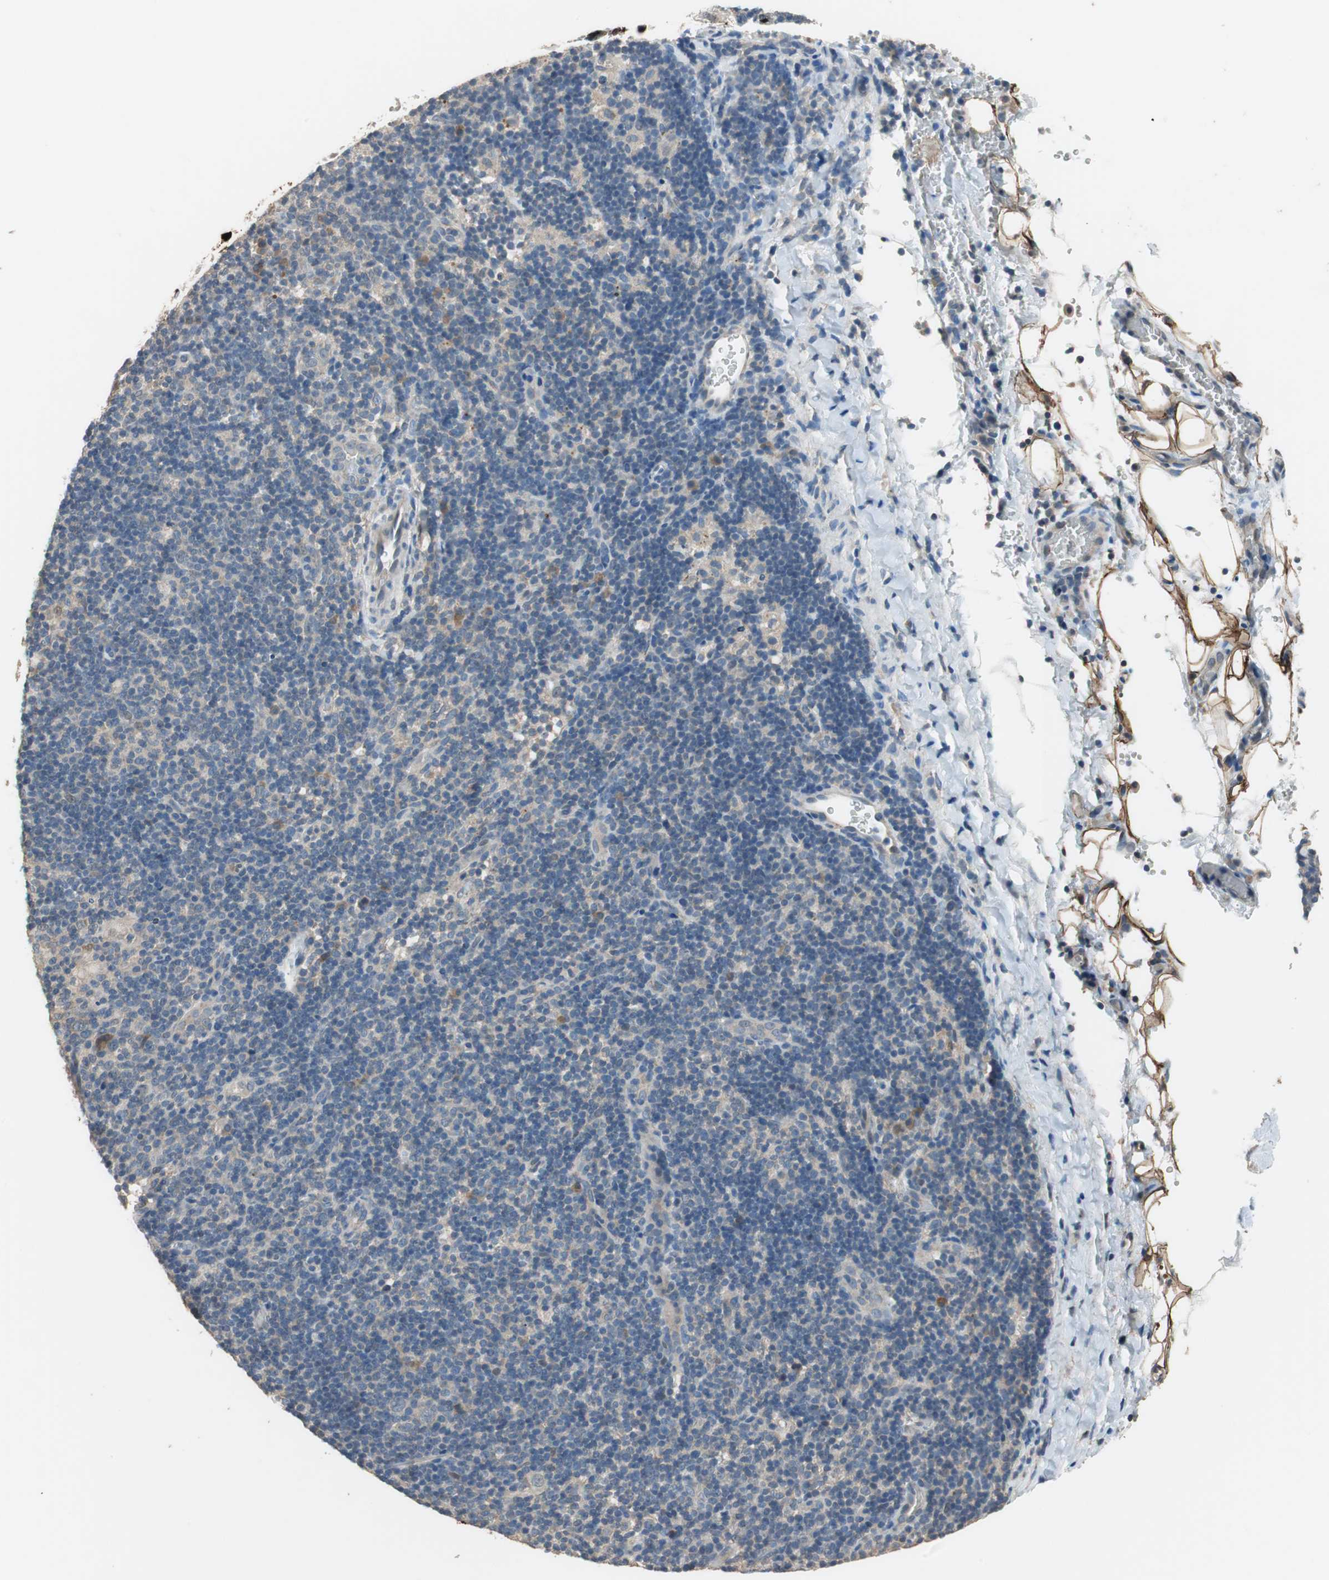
{"staining": {"intensity": "negative", "quantity": "none", "location": "none"}, "tissue": "lymphoma", "cell_type": "Tumor cells", "image_type": "cancer", "snomed": [{"axis": "morphology", "description": "Hodgkin's disease, NOS"}, {"axis": "topography", "description": "Lymph node"}], "caption": "Protein analysis of lymphoma shows no significant positivity in tumor cells. Nuclei are stained in blue.", "gene": "PI4KB", "patient": {"sex": "female", "age": 57}}